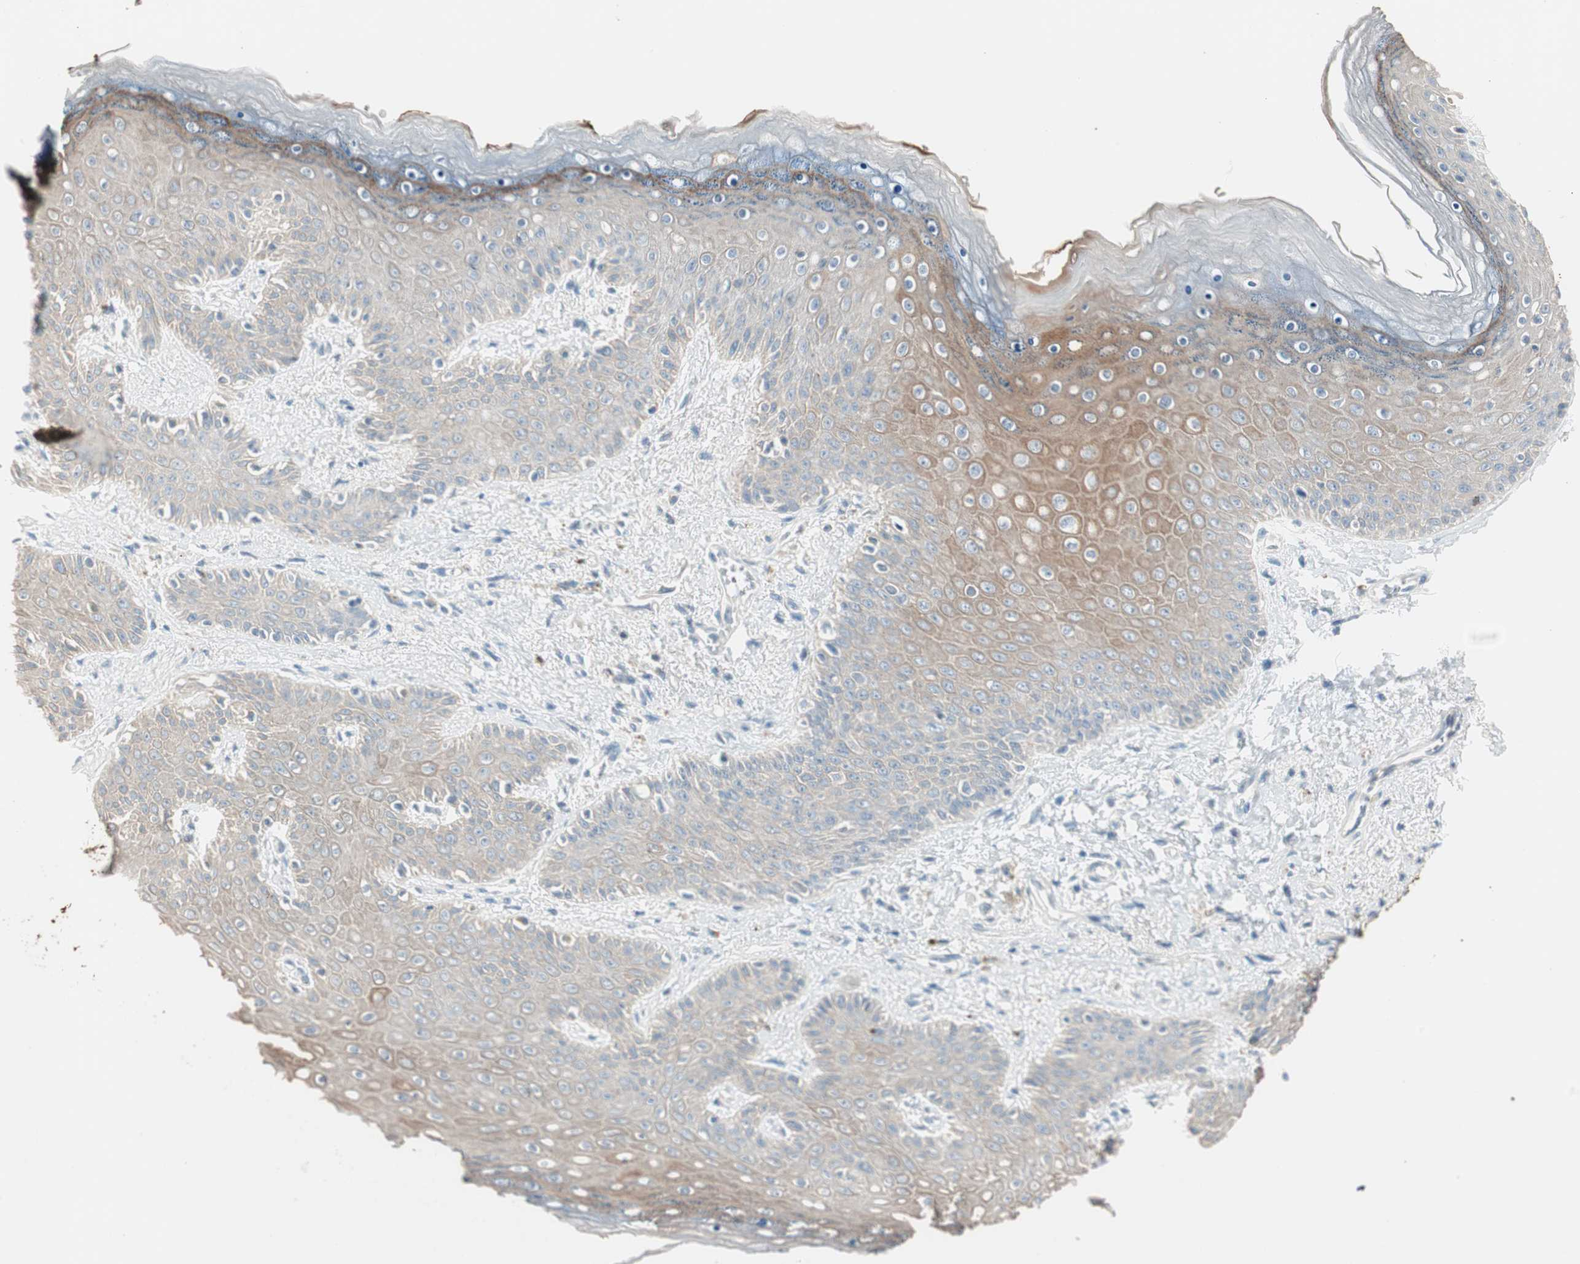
{"staining": {"intensity": "weak", "quantity": "25%-75%", "location": "cytoplasmic/membranous"}, "tissue": "skin", "cell_type": "Epidermal cells", "image_type": "normal", "snomed": [{"axis": "morphology", "description": "Normal tissue, NOS"}, {"axis": "topography", "description": "Anal"}], "caption": "Skin stained with IHC exhibits weak cytoplasmic/membranous staining in approximately 25%-75% of epidermal cells. Nuclei are stained in blue.", "gene": "GNAO1", "patient": {"sex": "female", "age": 46}}